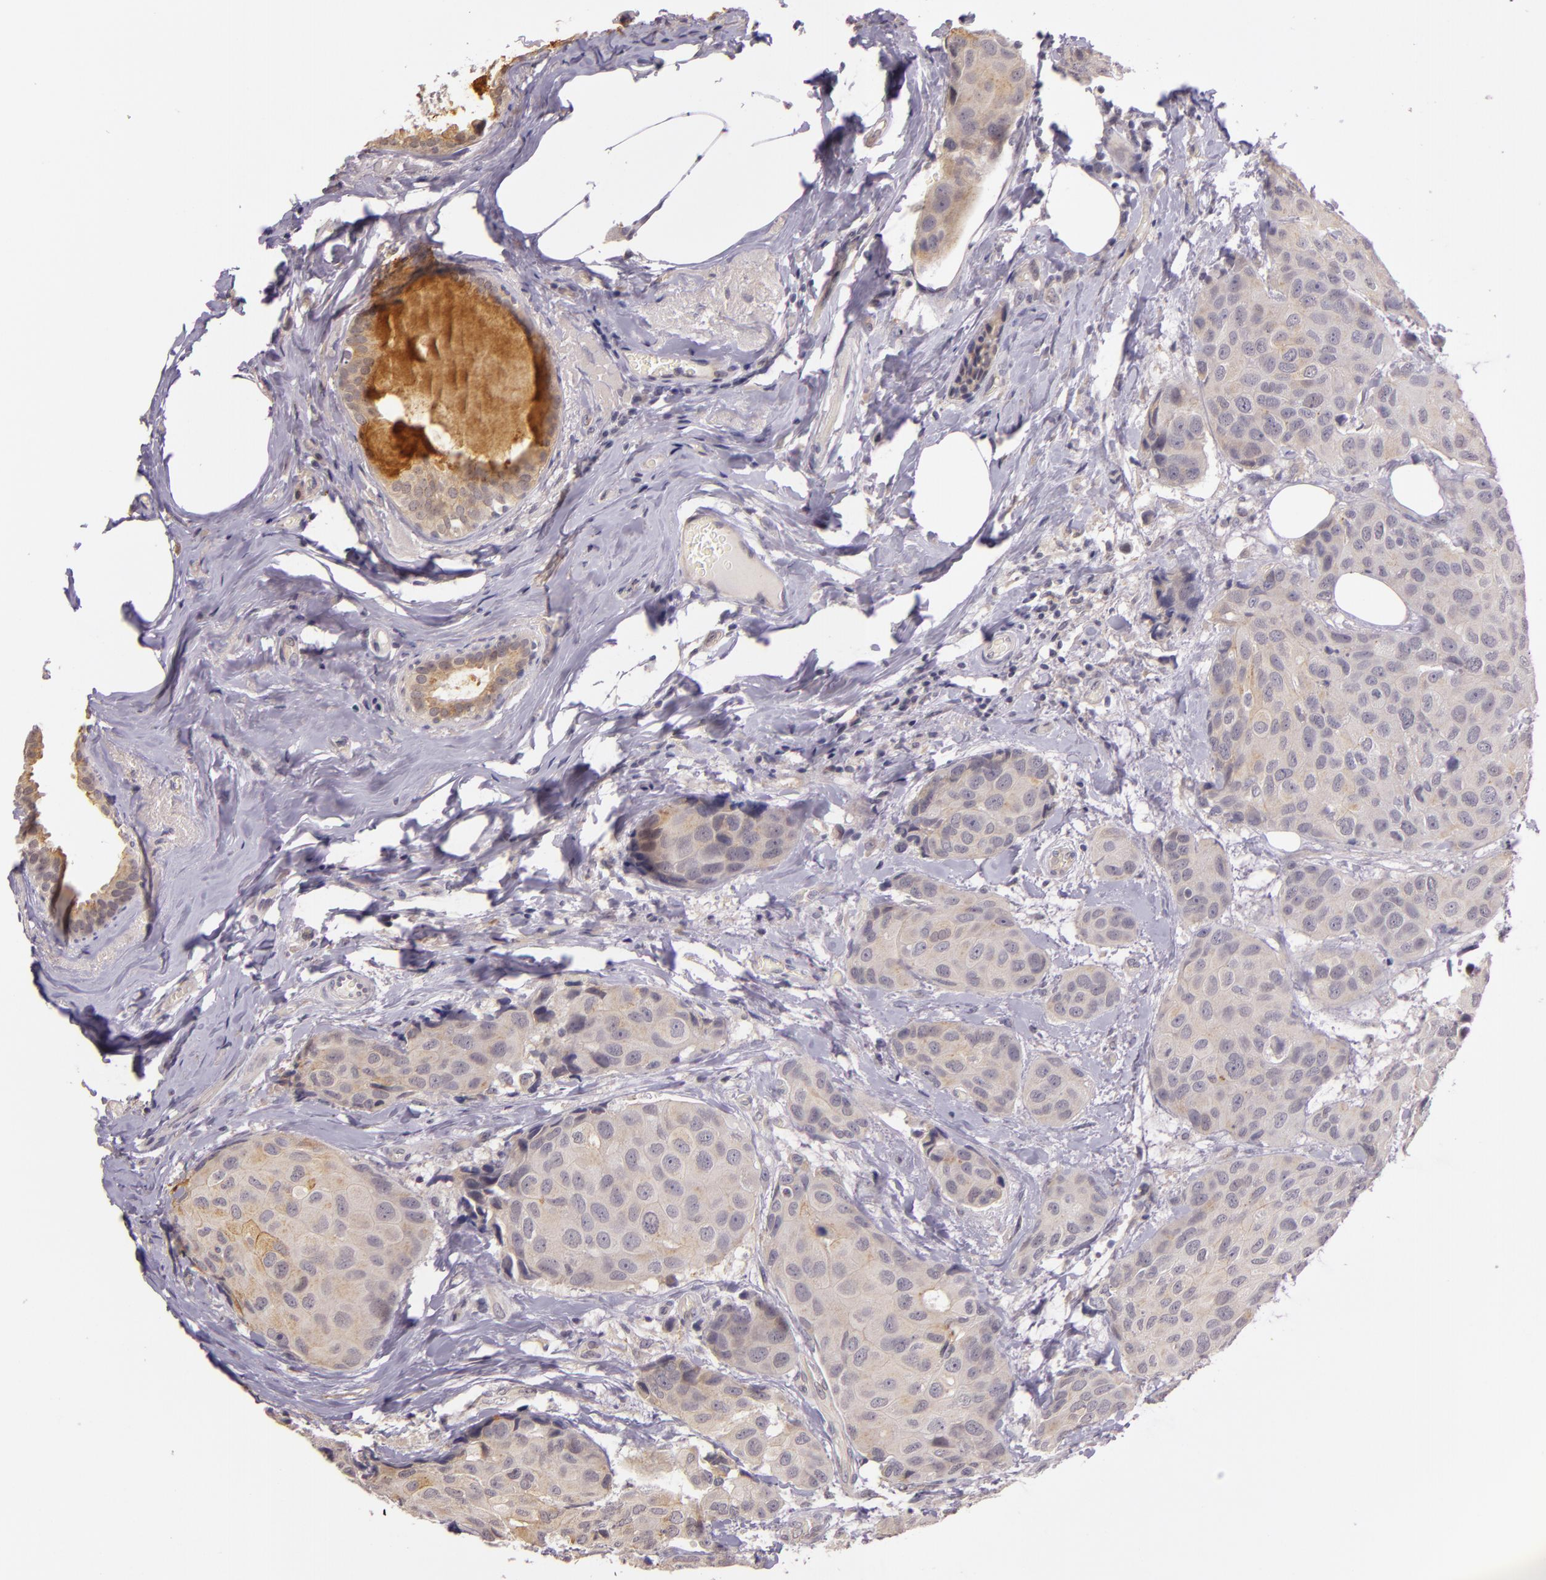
{"staining": {"intensity": "weak", "quantity": ">75%", "location": "cytoplasmic/membranous"}, "tissue": "breast cancer", "cell_type": "Tumor cells", "image_type": "cancer", "snomed": [{"axis": "morphology", "description": "Duct carcinoma"}, {"axis": "topography", "description": "Breast"}], "caption": "High-power microscopy captured an immunohistochemistry (IHC) photomicrograph of intraductal carcinoma (breast), revealing weak cytoplasmic/membranous staining in about >75% of tumor cells.", "gene": "ARMH4", "patient": {"sex": "female", "age": 68}}